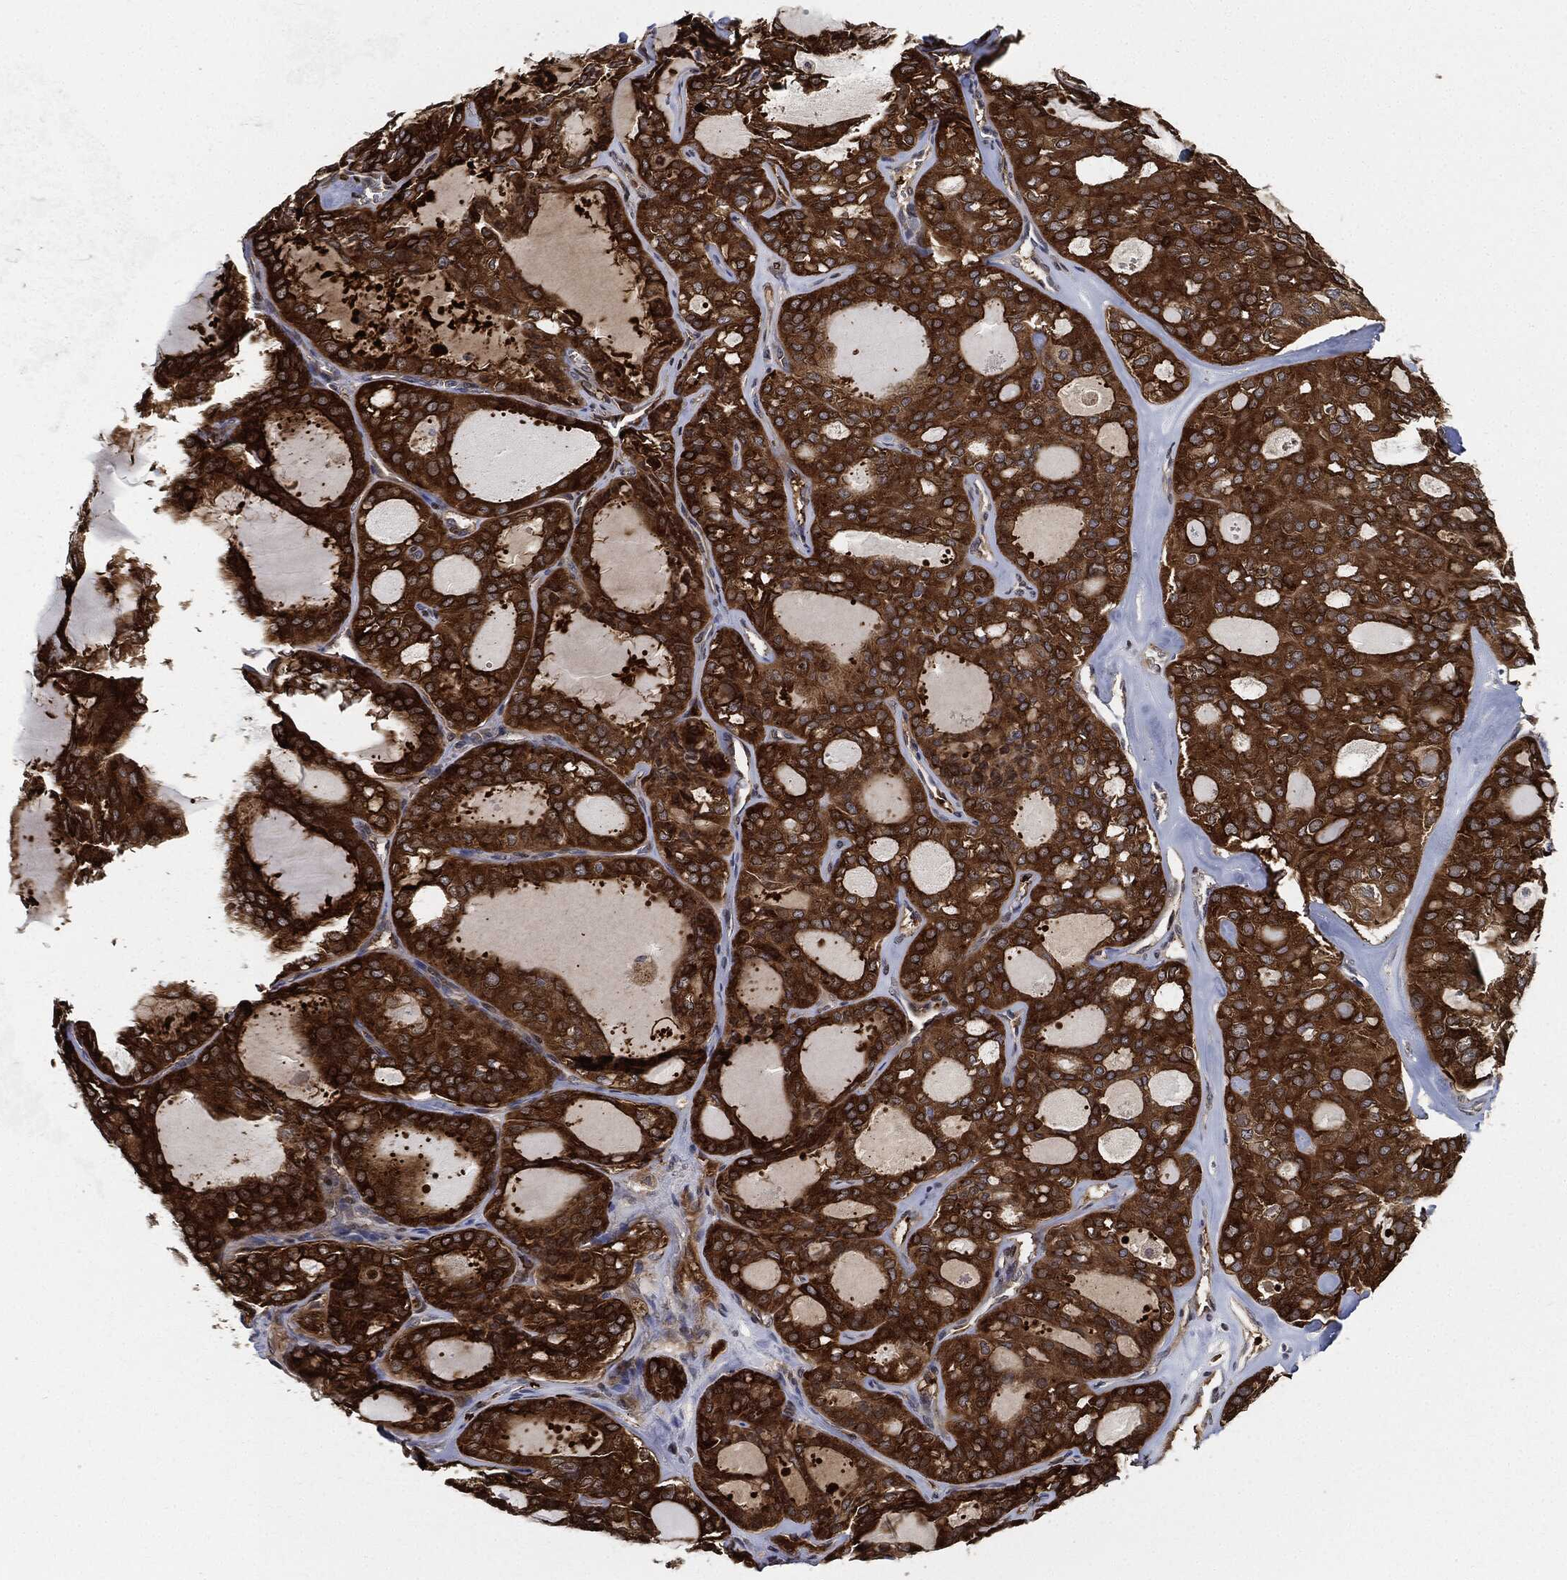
{"staining": {"intensity": "strong", "quantity": ">75%", "location": "cytoplasmic/membranous"}, "tissue": "thyroid cancer", "cell_type": "Tumor cells", "image_type": "cancer", "snomed": [{"axis": "morphology", "description": "Follicular adenoma carcinoma, NOS"}, {"axis": "topography", "description": "Thyroid gland"}], "caption": "A brown stain labels strong cytoplasmic/membranous staining of a protein in thyroid cancer (follicular adenoma carcinoma) tumor cells.", "gene": "PRDX2", "patient": {"sex": "male", "age": 75}}